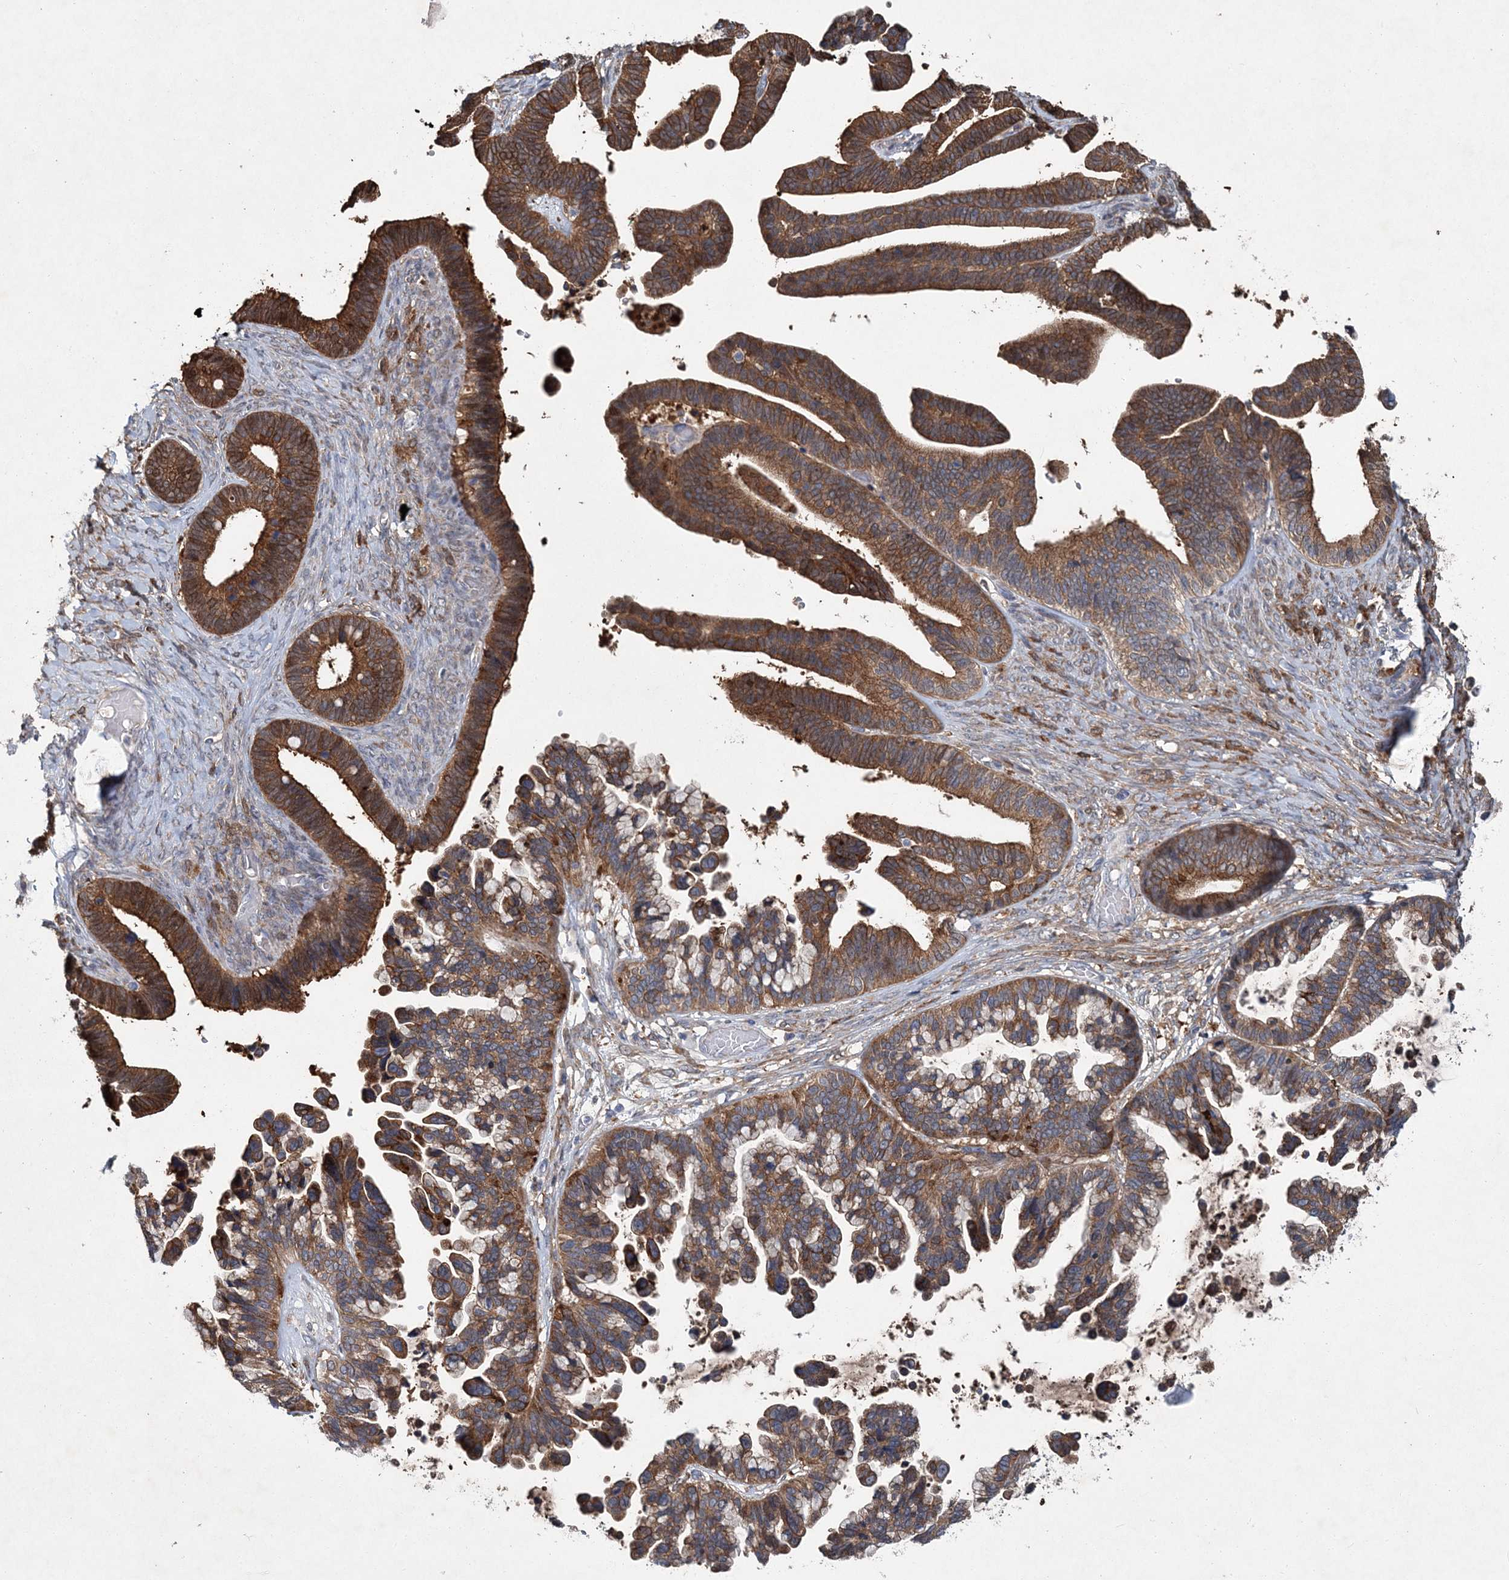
{"staining": {"intensity": "moderate", "quantity": ">75%", "location": "cytoplasmic/membranous"}, "tissue": "ovarian cancer", "cell_type": "Tumor cells", "image_type": "cancer", "snomed": [{"axis": "morphology", "description": "Cystadenocarcinoma, serous, NOS"}, {"axis": "topography", "description": "Ovary"}], "caption": "Immunohistochemical staining of ovarian cancer shows medium levels of moderate cytoplasmic/membranous protein expression in approximately >75% of tumor cells.", "gene": "SPOPL", "patient": {"sex": "female", "age": 56}}